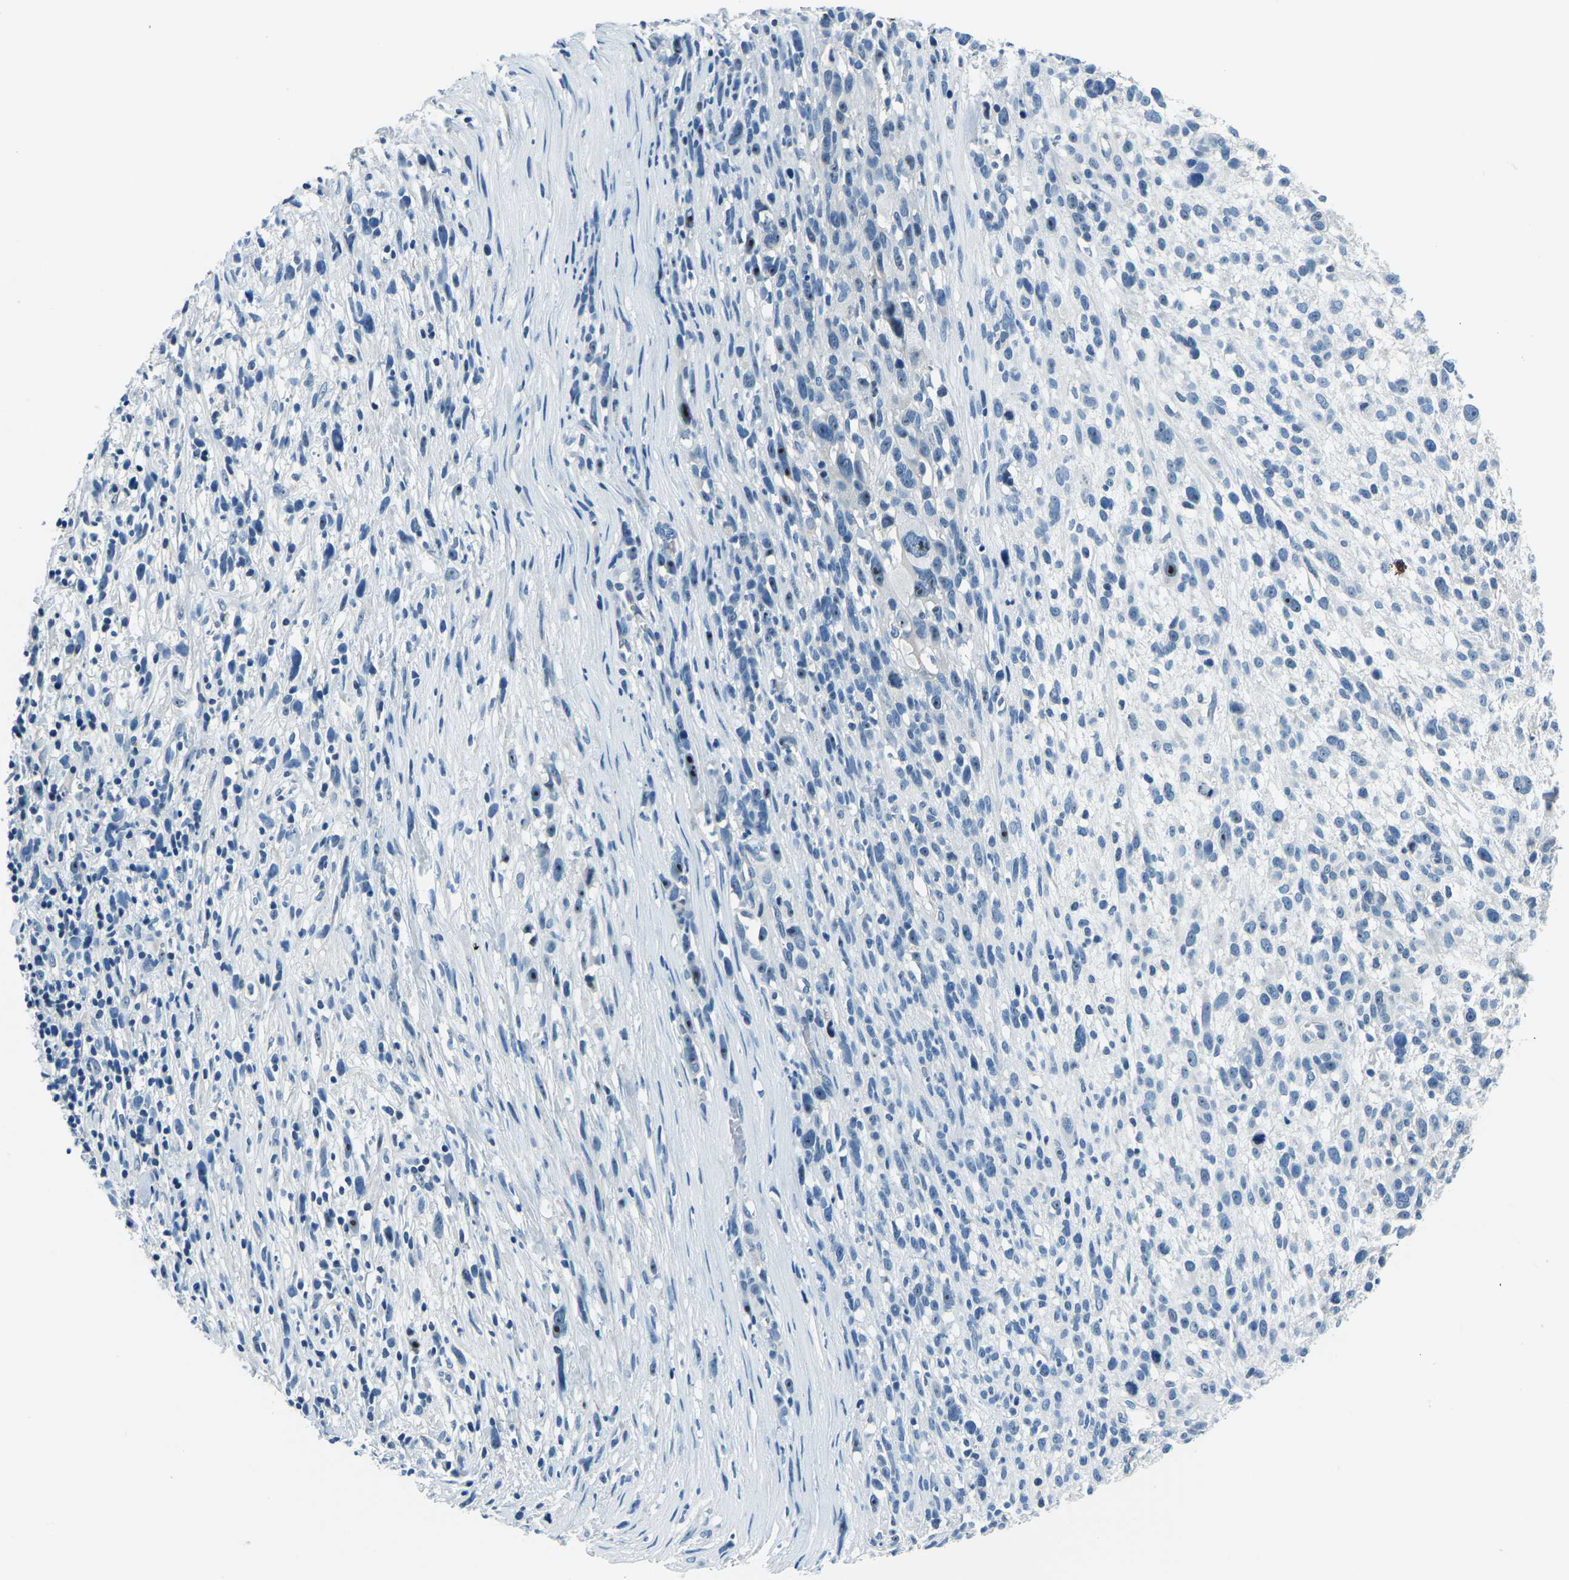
{"staining": {"intensity": "moderate", "quantity": "<25%", "location": "nuclear"}, "tissue": "melanoma", "cell_type": "Tumor cells", "image_type": "cancer", "snomed": [{"axis": "morphology", "description": "Malignant melanoma, NOS"}, {"axis": "topography", "description": "Skin"}], "caption": "Immunohistochemical staining of human melanoma demonstrates low levels of moderate nuclear protein expression in about <25% of tumor cells.", "gene": "RRP1", "patient": {"sex": "female", "age": 55}}